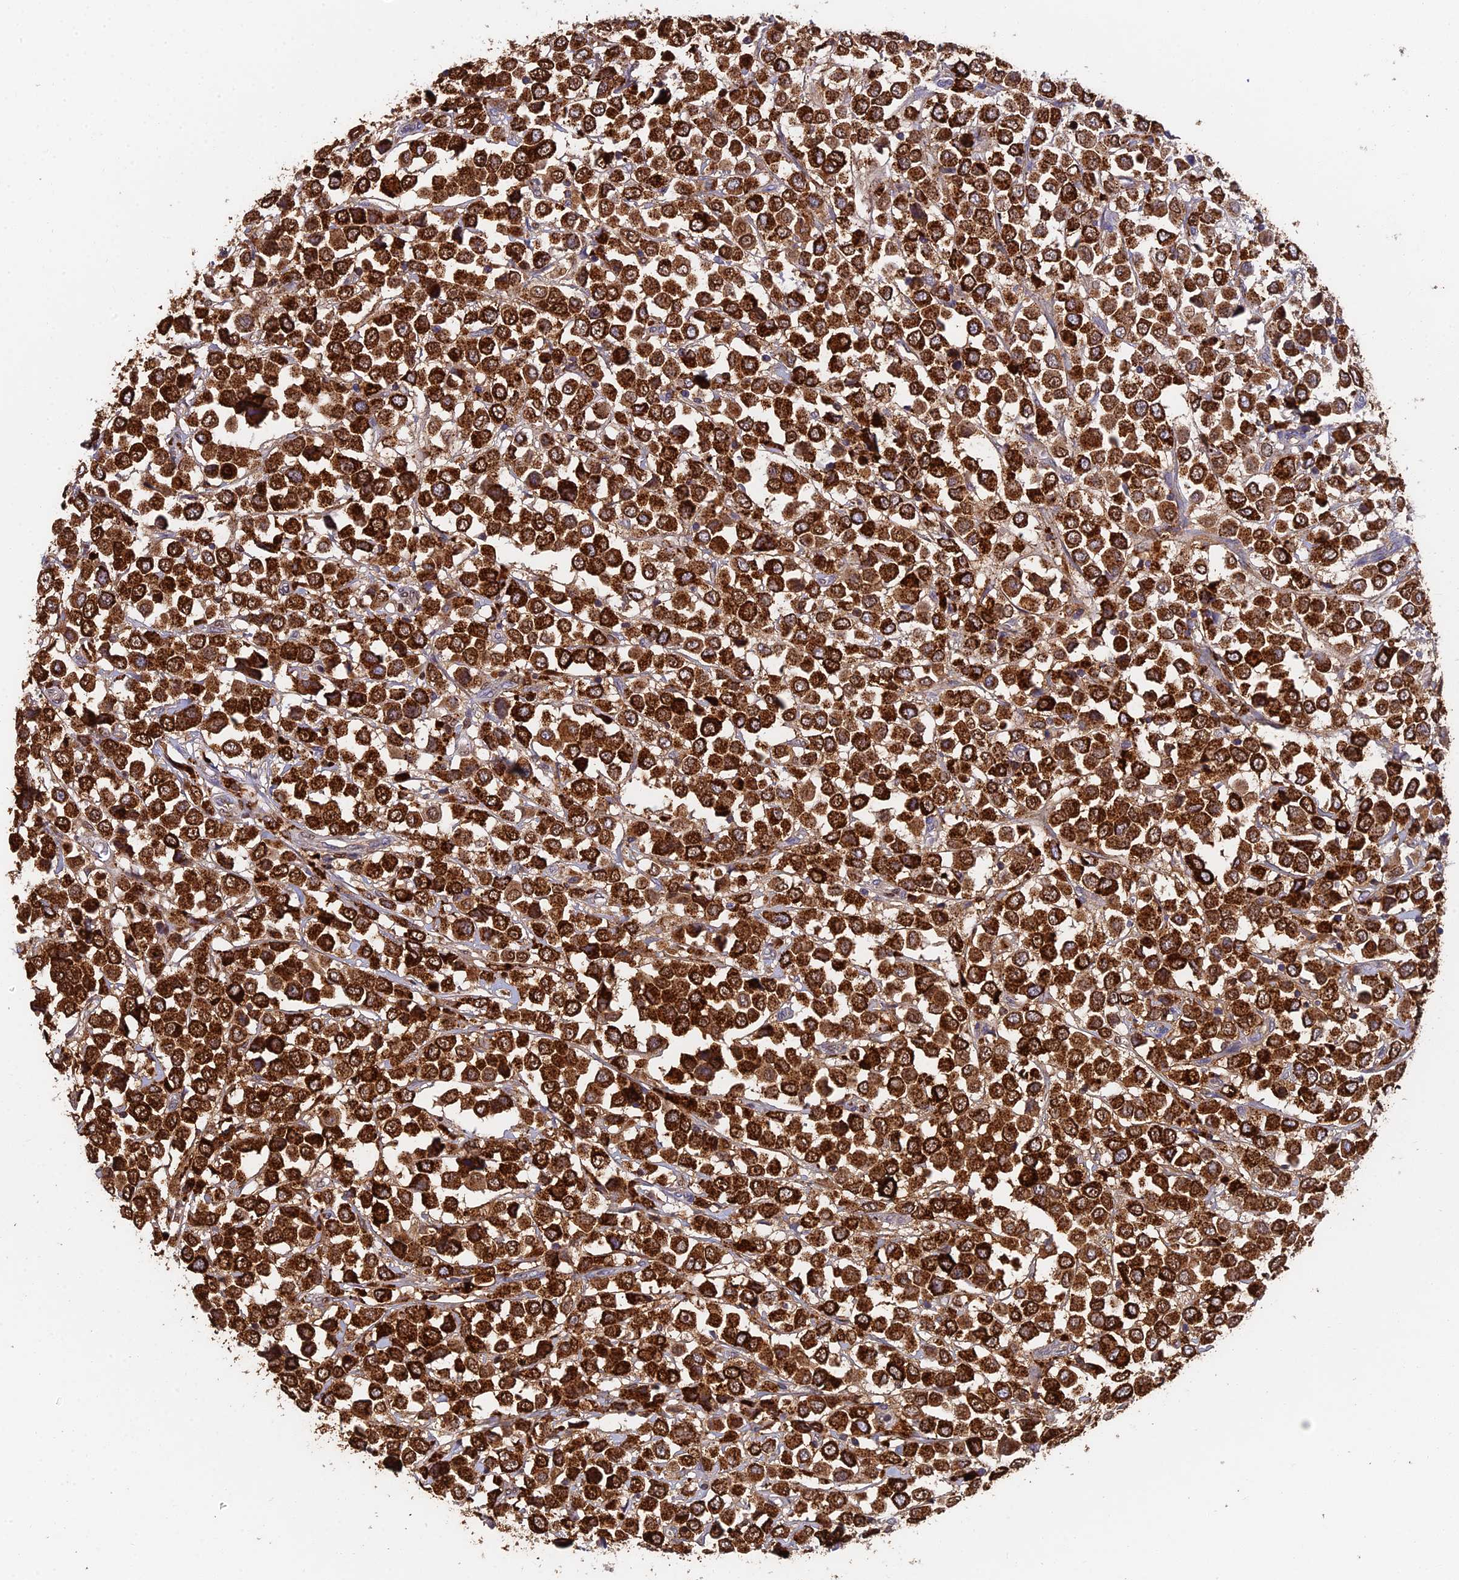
{"staining": {"intensity": "strong", "quantity": ">75%", "location": "cytoplasmic/membranous"}, "tissue": "breast cancer", "cell_type": "Tumor cells", "image_type": "cancer", "snomed": [{"axis": "morphology", "description": "Duct carcinoma"}, {"axis": "topography", "description": "Breast"}], "caption": "High-magnification brightfield microscopy of breast cancer (invasive ductal carcinoma) stained with DAB (brown) and counterstained with hematoxylin (blue). tumor cells exhibit strong cytoplasmic/membranous expression is seen in approximately>75% of cells. The staining was performed using DAB (3,3'-diaminobenzidine), with brown indicating positive protein expression. Nuclei are stained blue with hematoxylin.", "gene": "ADAMTS13", "patient": {"sex": "female", "age": 61}}